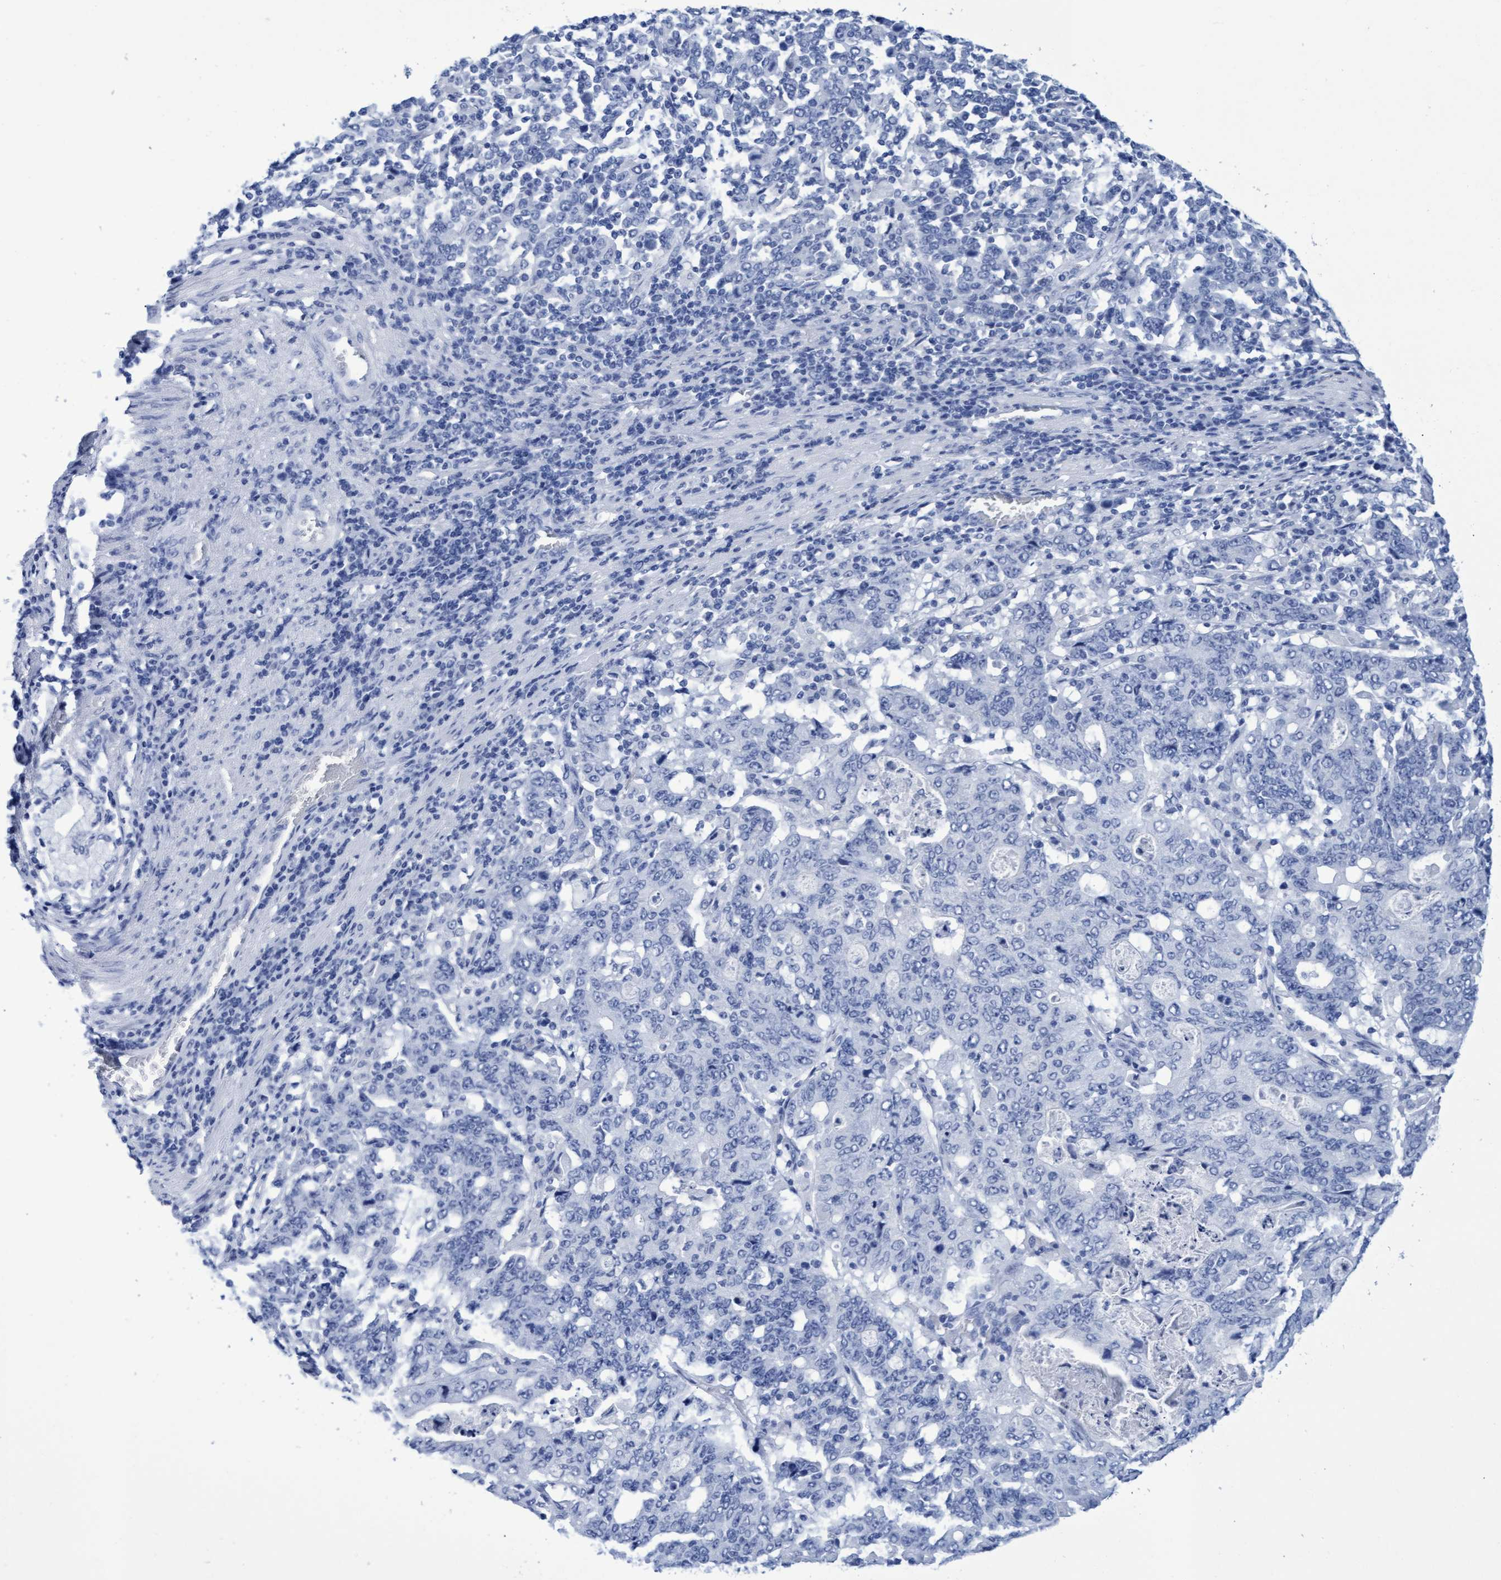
{"staining": {"intensity": "negative", "quantity": "none", "location": "none"}, "tissue": "stomach cancer", "cell_type": "Tumor cells", "image_type": "cancer", "snomed": [{"axis": "morphology", "description": "Adenocarcinoma, NOS"}, {"axis": "topography", "description": "Stomach, upper"}], "caption": "Stomach adenocarcinoma stained for a protein using immunohistochemistry (IHC) shows no positivity tumor cells.", "gene": "INSL6", "patient": {"sex": "male", "age": 69}}